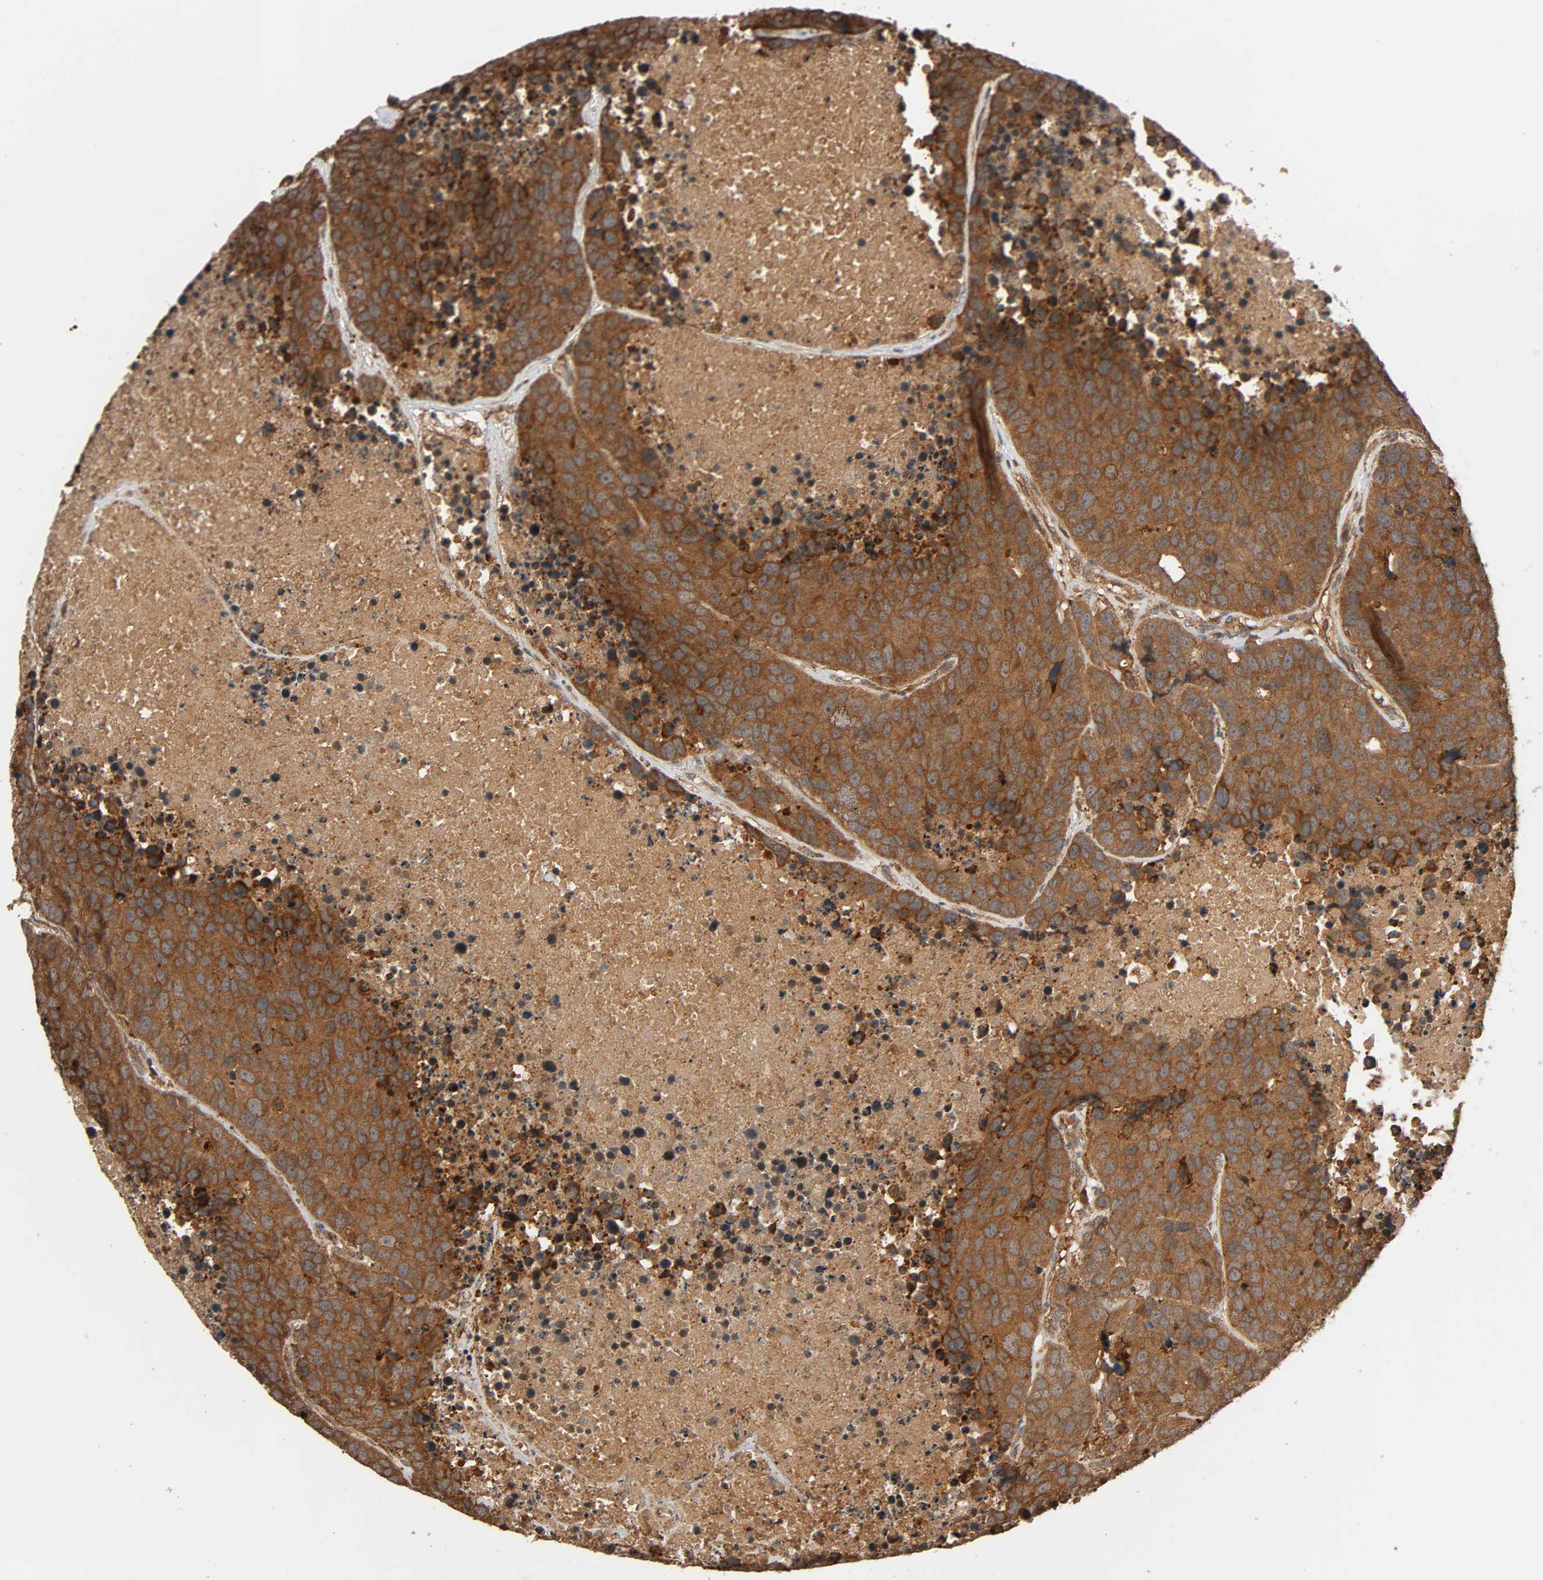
{"staining": {"intensity": "moderate", "quantity": ">75%", "location": "cytoplasmic/membranous"}, "tissue": "carcinoid", "cell_type": "Tumor cells", "image_type": "cancer", "snomed": [{"axis": "morphology", "description": "Carcinoid, malignant, NOS"}, {"axis": "topography", "description": "Lung"}], "caption": "Brown immunohistochemical staining in carcinoid demonstrates moderate cytoplasmic/membranous expression in approximately >75% of tumor cells. The staining was performed using DAB (3,3'-diaminobenzidine), with brown indicating positive protein expression. Nuclei are stained blue with hematoxylin.", "gene": "MAP3K8", "patient": {"sex": "male", "age": 60}}